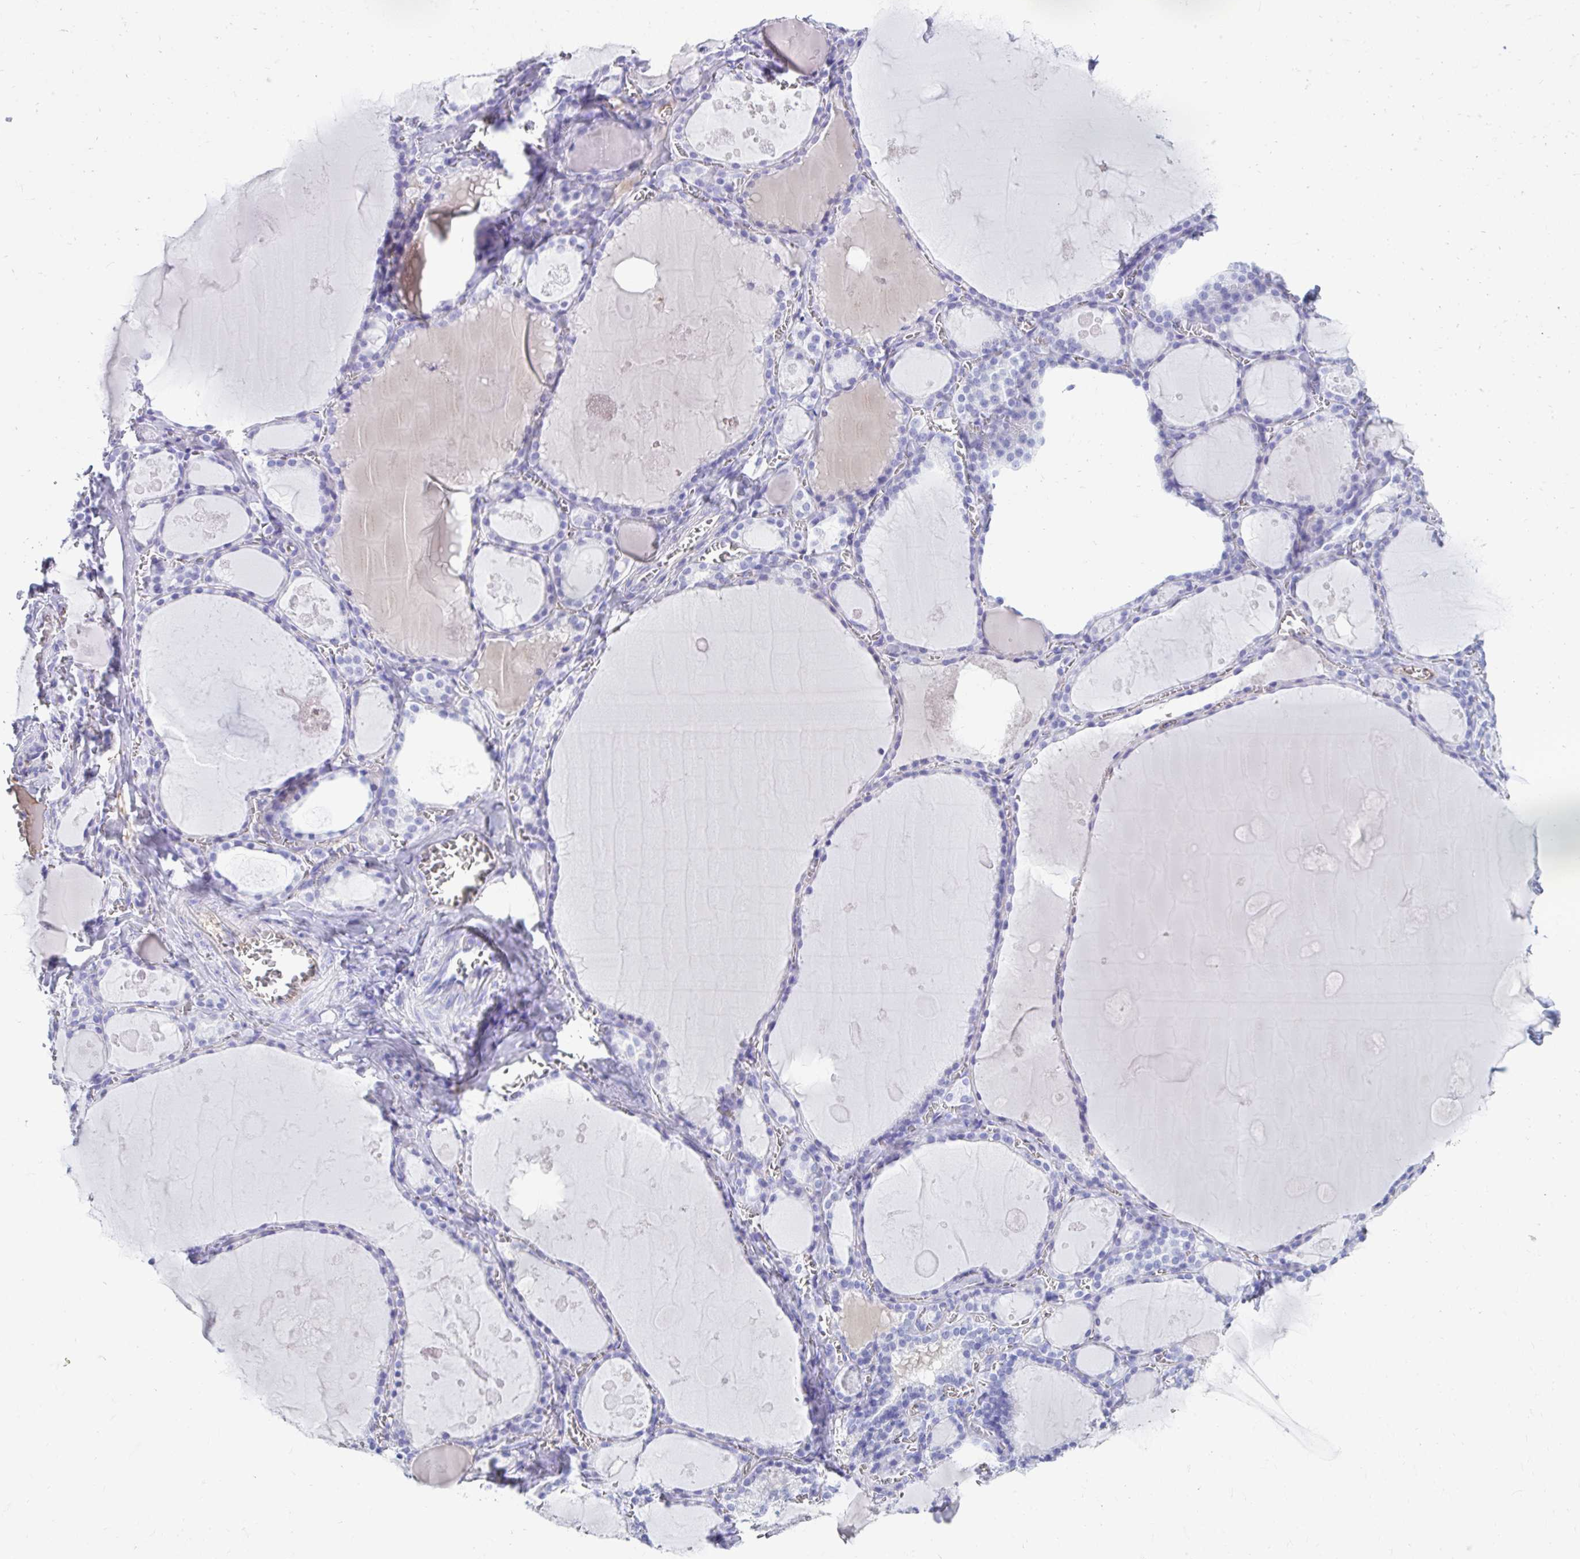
{"staining": {"intensity": "negative", "quantity": "none", "location": "none"}, "tissue": "thyroid gland", "cell_type": "Glandular cells", "image_type": "normal", "snomed": [{"axis": "morphology", "description": "Normal tissue, NOS"}, {"axis": "topography", "description": "Thyroid gland"}], "caption": "DAB immunohistochemical staining of unremarkable human thyroid gland displays no significant expression in glandular cells. (DAB IHC, high magnification).", "gene": "SMIM9", "patient": {"sex": "male", "age": 56}}